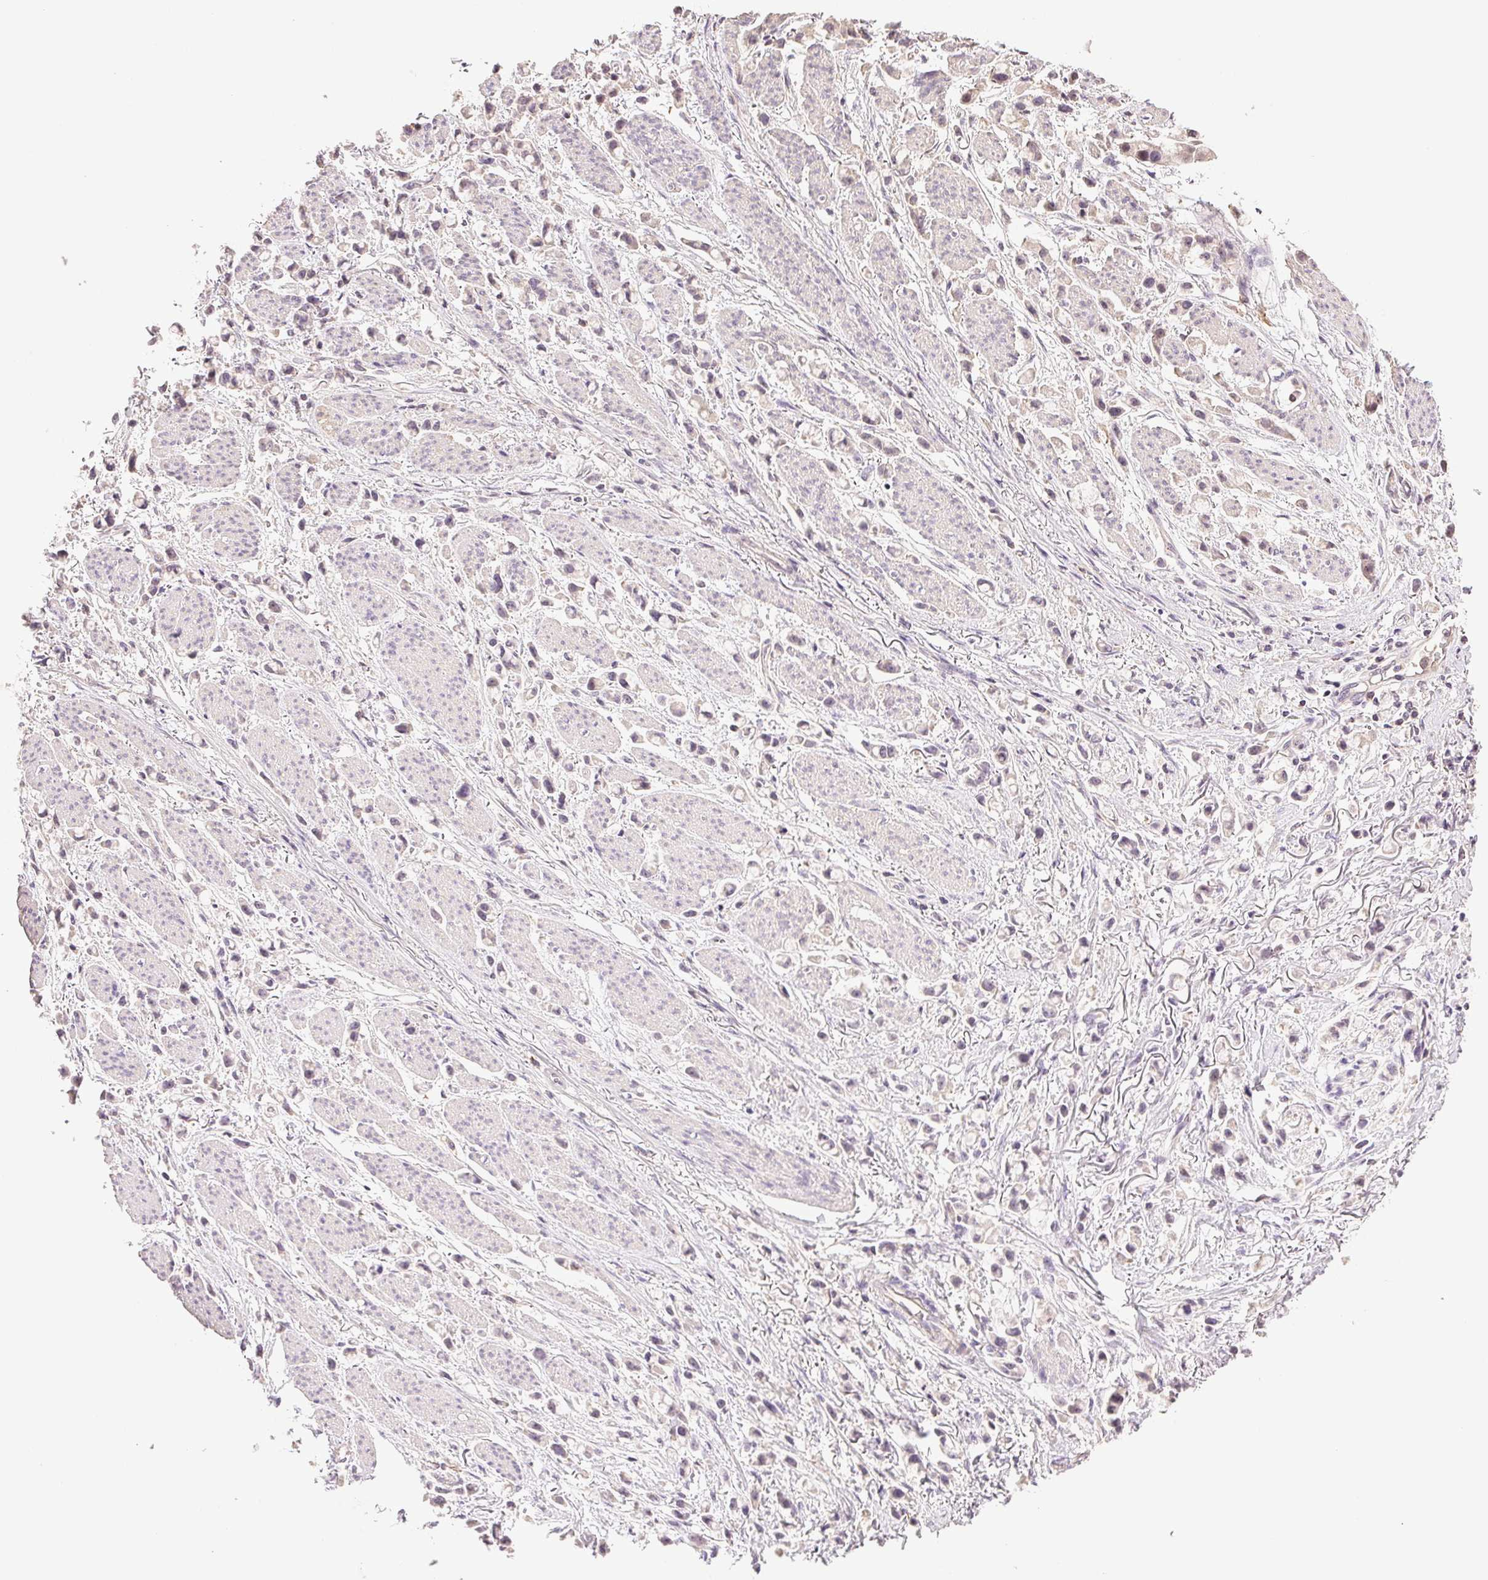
{"staining": {"intensity": "negative", "quantity": "none", "location": "none"}, "tissue": "stomach cancer", "cell_type": "Tumor cells", "image_type": "cancer", "snomed": [{"axis": "morphology", "description": "Adenocarcinoma, NOS"}, {"axis": "topography", "description": "Stomach"}], "caption": "The IHC histopathology image has no significant staining in tumor cells of stomach cancer tissue.", "gene": "TMEM253", "patient": {"sex": "female", "age": 81}}